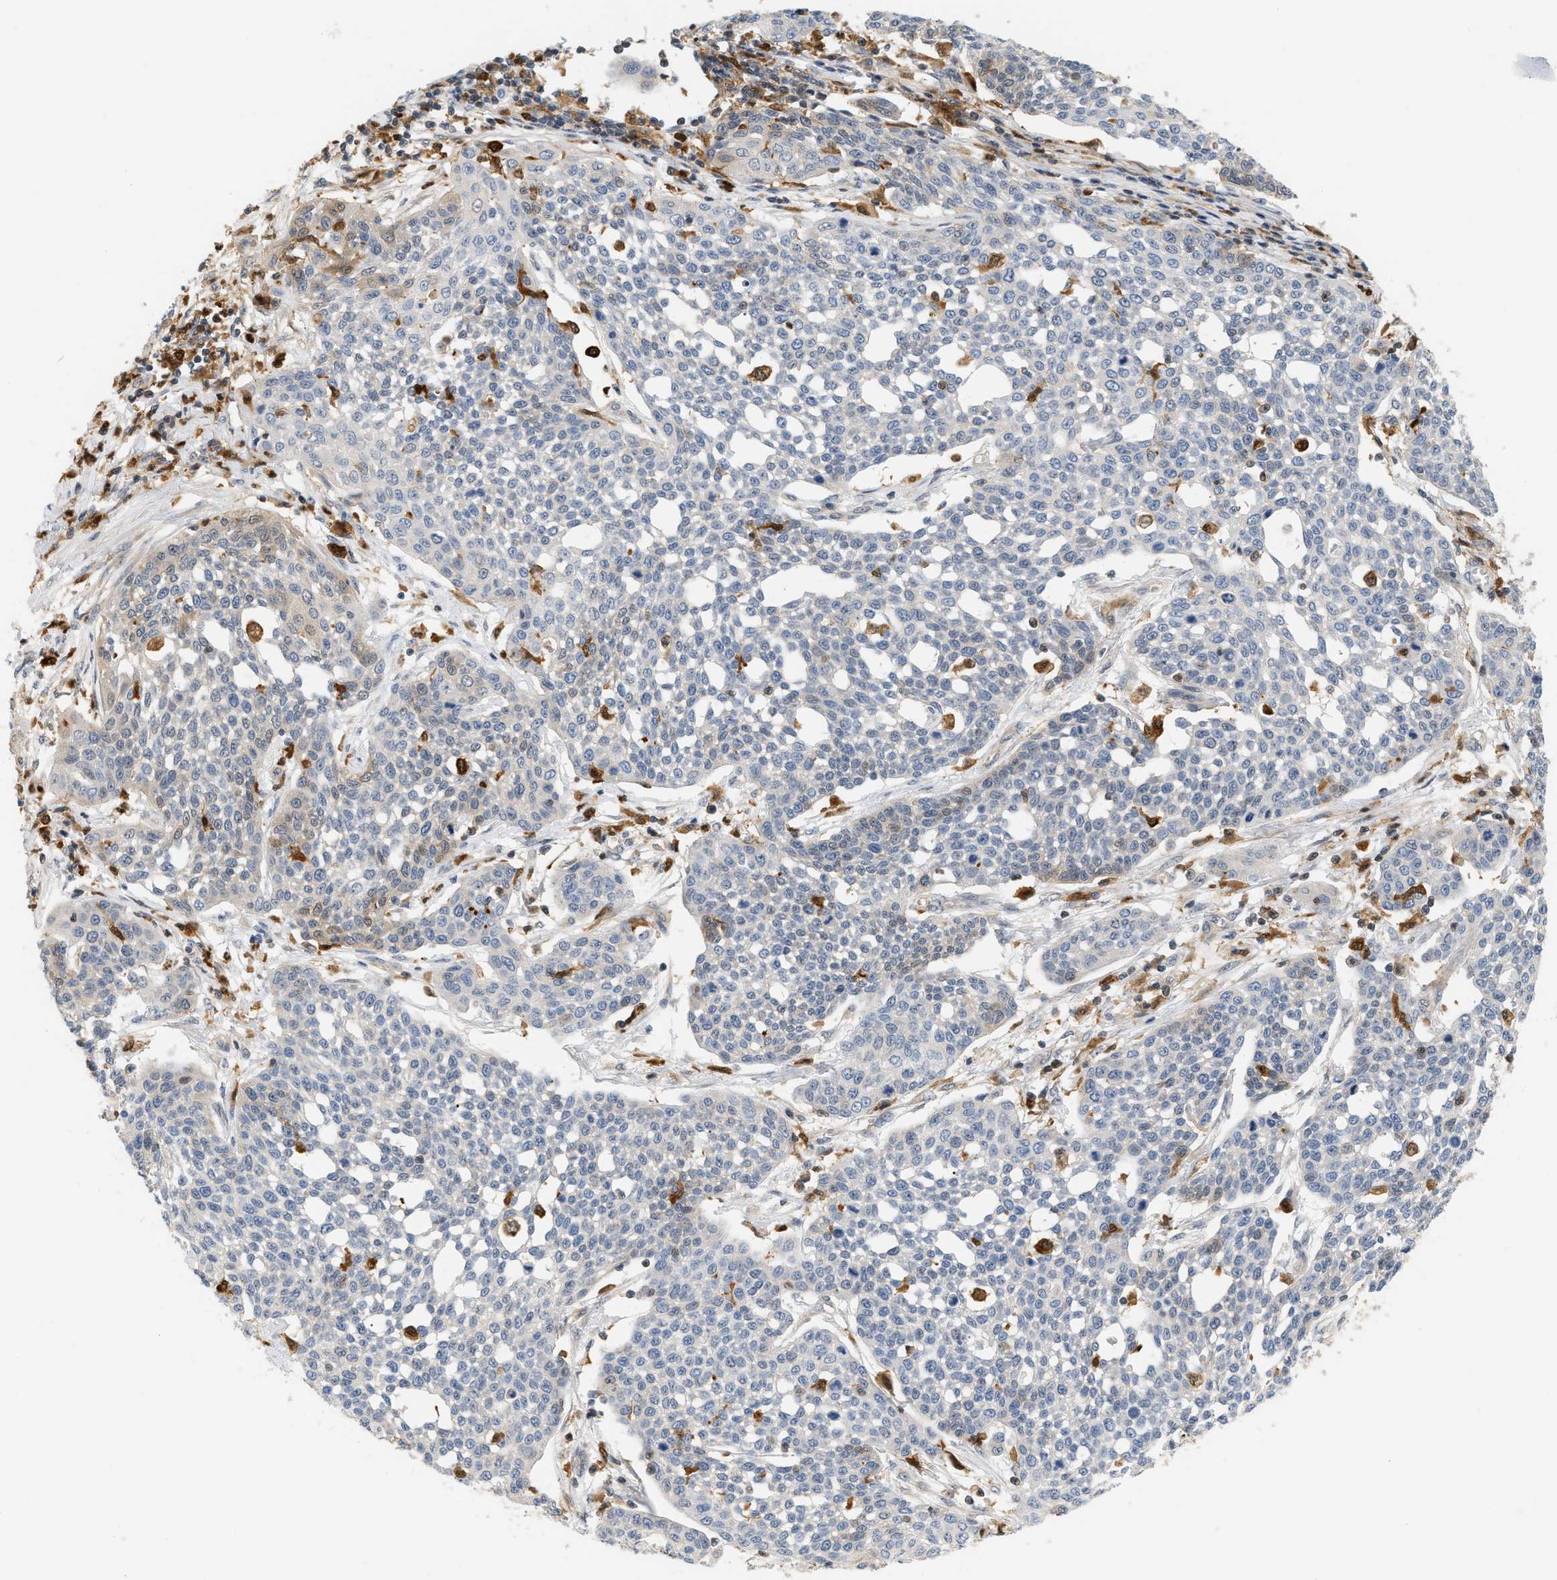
{"staining": {"intensity": "negative", "quantity": "none", "location": "none"}, "tissue": "cervical cancer", "cell_type": "Tumor cells", "image_type": "cancer", "snomed": [{"axis": "morphology", "description": "Squamous cell carcinoma, NOS"}, {"axis": "topography", "description": "Cervix"}], "caption": "Tumor cells show no significant positivity in squamous cell carcinoma (cervical). (DAB (3,3'-diaminobenzidine) immunohistochemistry (IHC), high magnification).", "gene": "PYCARD", "patient": {"sex": "female", "age": 34}}